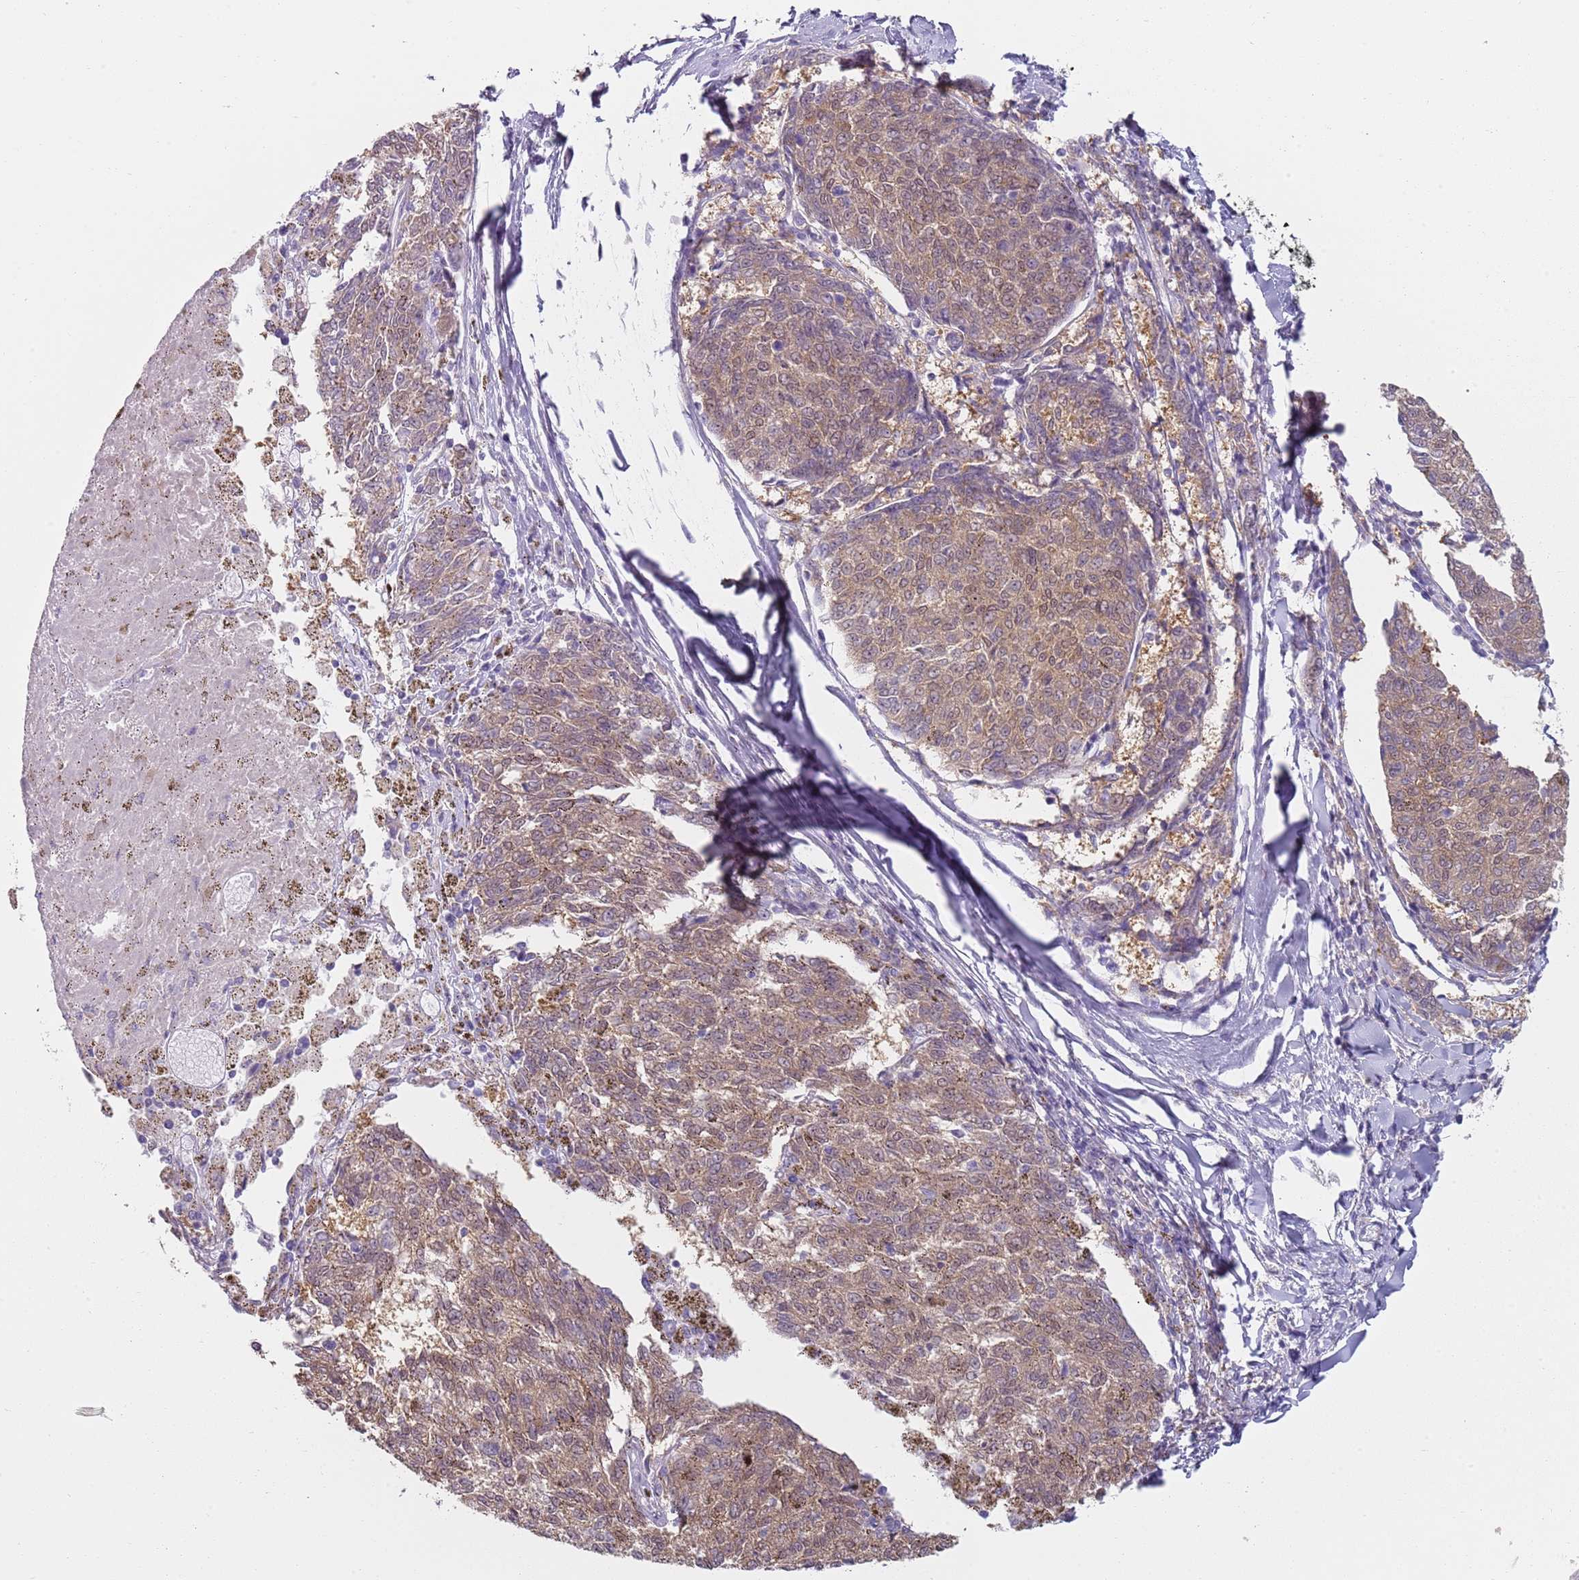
{"staining": {"intensity": "moderate", "quantity": ">75%", "location": "cytoplasmic/membranous"}, "tissue": "melanoma", "cell_type": "Tumor cells", "image_type": "cancer", "snomed": [{"axis": "morphology", "description": "Malignant melanoma, NOS"}, {"axis": "topography", "description": "Skin"}], "caption": "Melanoma stained with a brown dye displays moderate cytoplasmic/membranous positive positivity in approximately >75% of tumor cells.", "gene": "SLC26A6", "patient": {"sex": "female", "age": 72}}